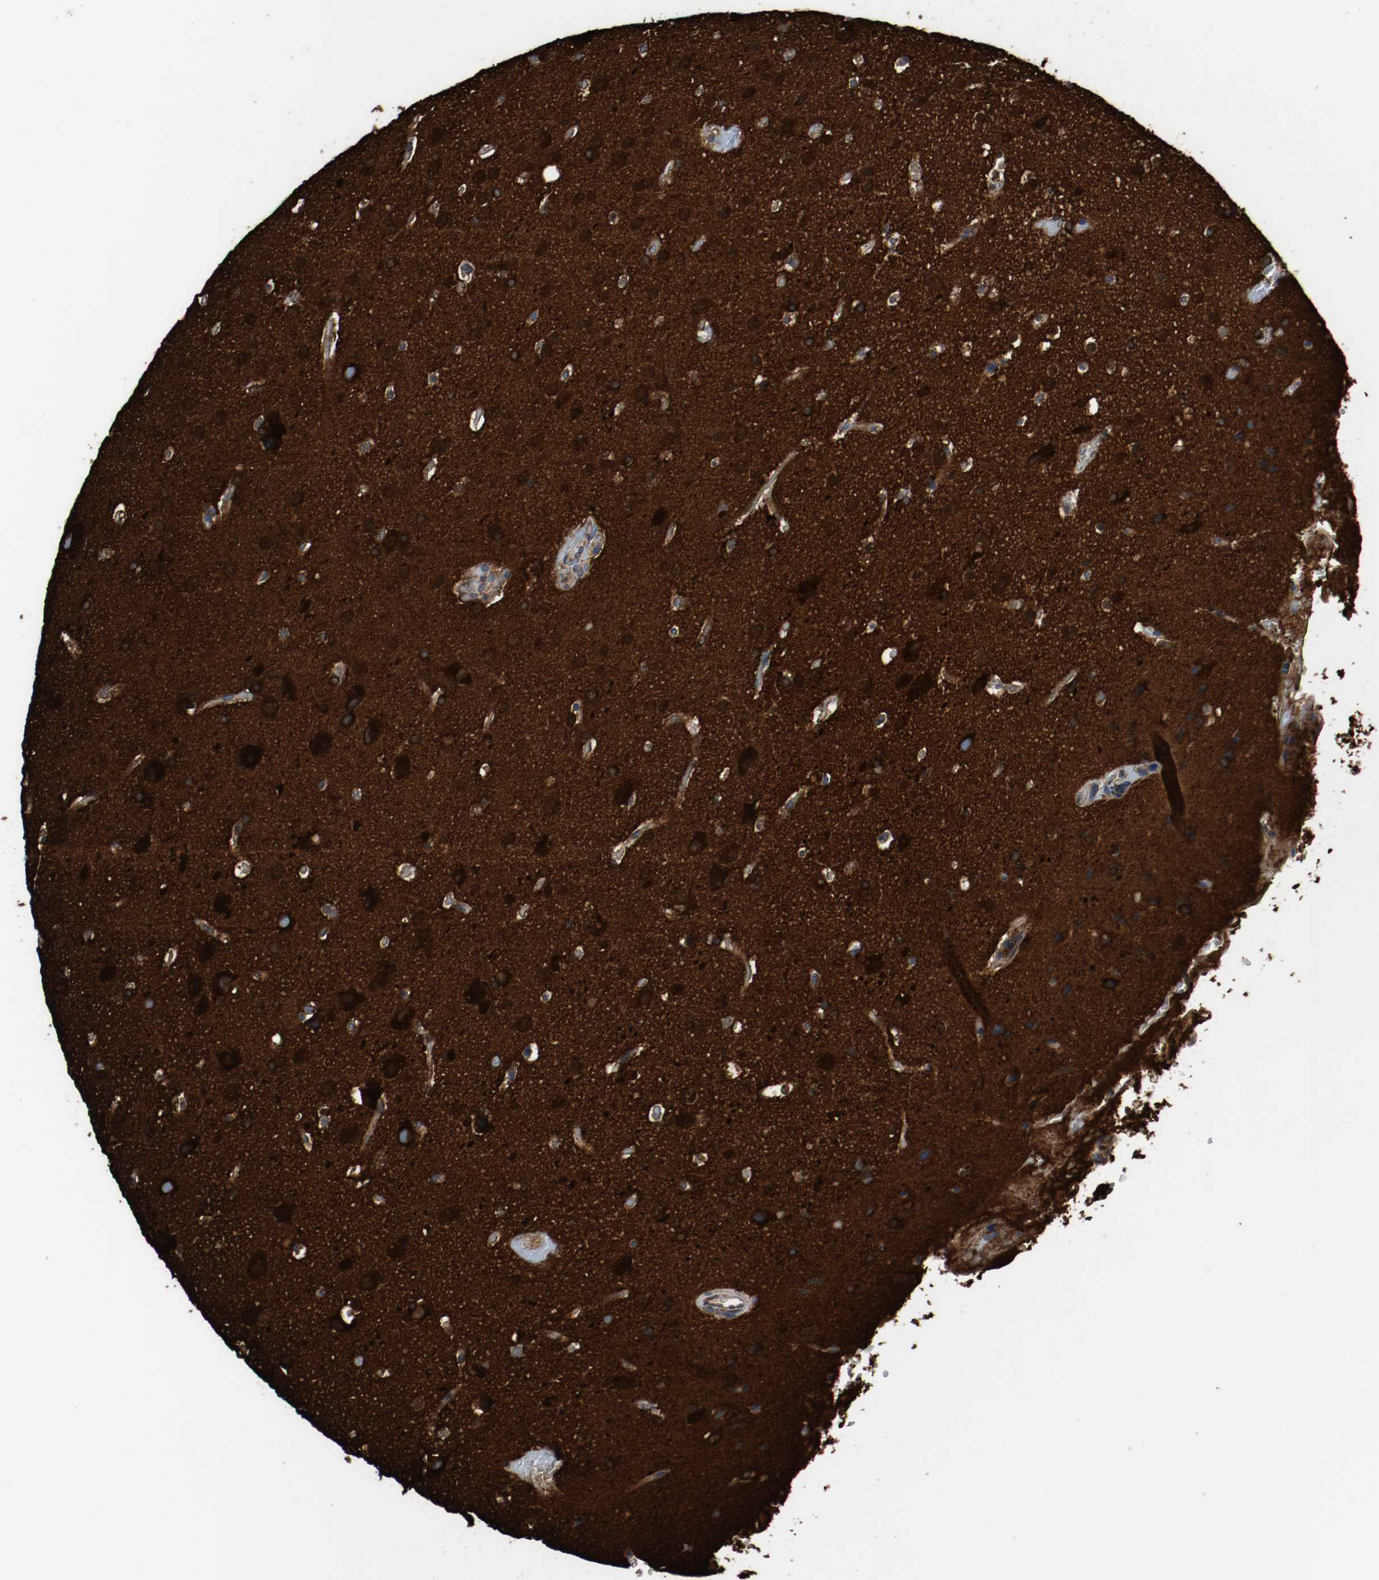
{"staining": {"intensity": "strong", "quantity": ">75%", "location": "cytoplasmic/membranous"}, "tissue": "glioma", "cell_type": "Tumor cells", "image_type": "cancer", "snomed": [{"axis": "morphology", "description": "Glioma, malignant, Low grade"}, {"axis": "topography", "description": "Cerebral cortex"}], "caption": "About >75% of tumor cells in malignant glioma (low-grade) exhibit strong cytoplasmic/membranous protein expression as visualized by brown immunohistochemical staining.", "gene": "TUBA3D", "patient": {"sex": "female", "age": 47}}